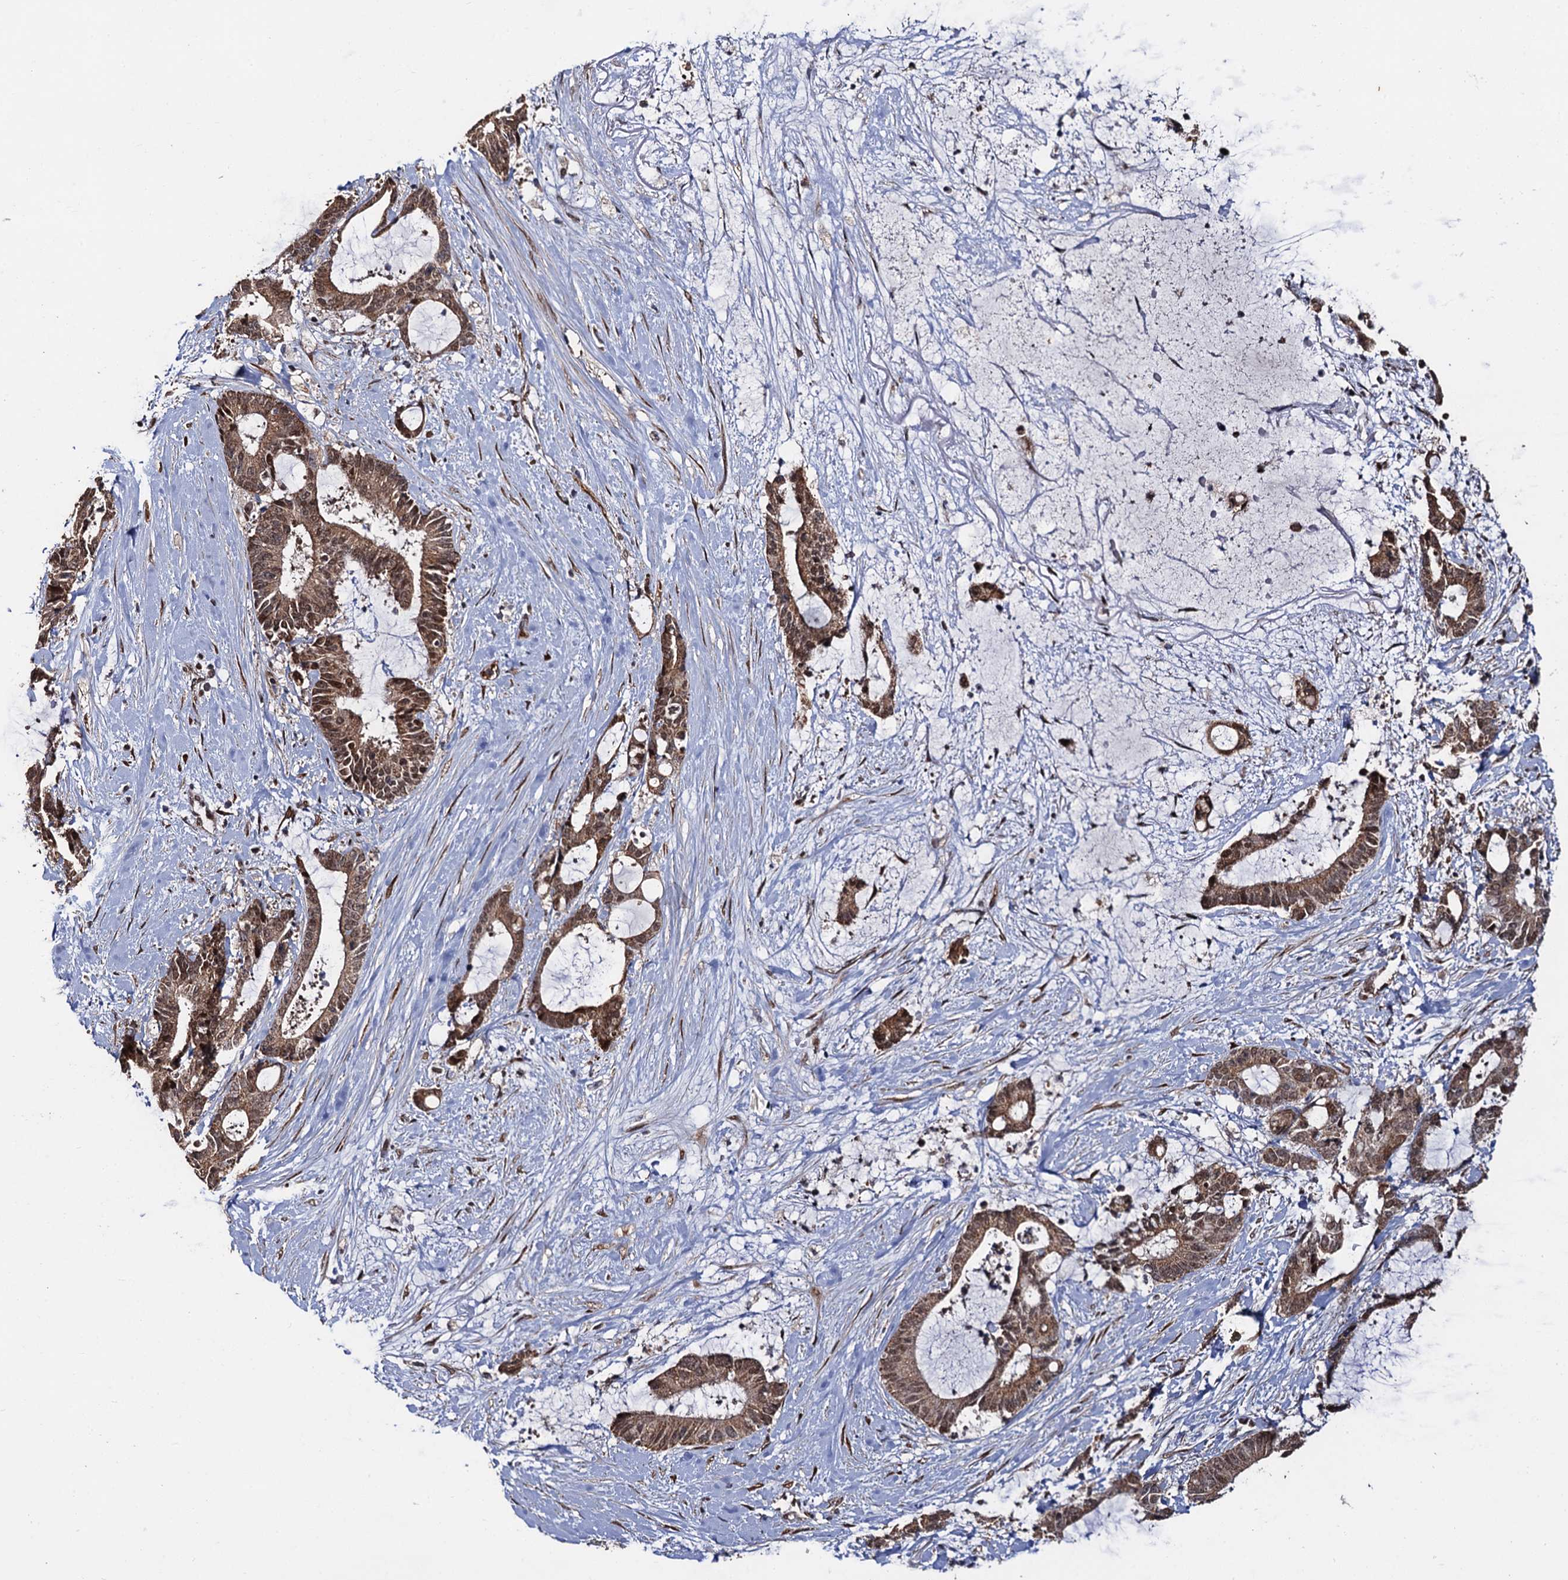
{"staining": {"intensity": "moderate", "quantity": ">75%", "location": "cytoplasmic/membranous,nuclear"}, "tissue": "liver cancer", "cell_type": "Tumor cells", "image_type": "cancer", "snomed": [{"axis": "morphology", "description": "Normal tissue, NOS"}, {"axis": "morphology", "description": "Cholangiocarcinoma"}, {"axis": "topography", "description": "Liver"}, {"axis": "topography", "description": "Peripheral nerve tissue"}], "caption": "Immunohistochemistry (IHC) of human liver cancer (cholangiocarcinoma) demonstrates medium levels of moderate cytoplasmic/membranous and nuclear expression in about >75% of tumor cells.", "gene": "LRRC63", "patient": {"sex": "female", "age": 73}}